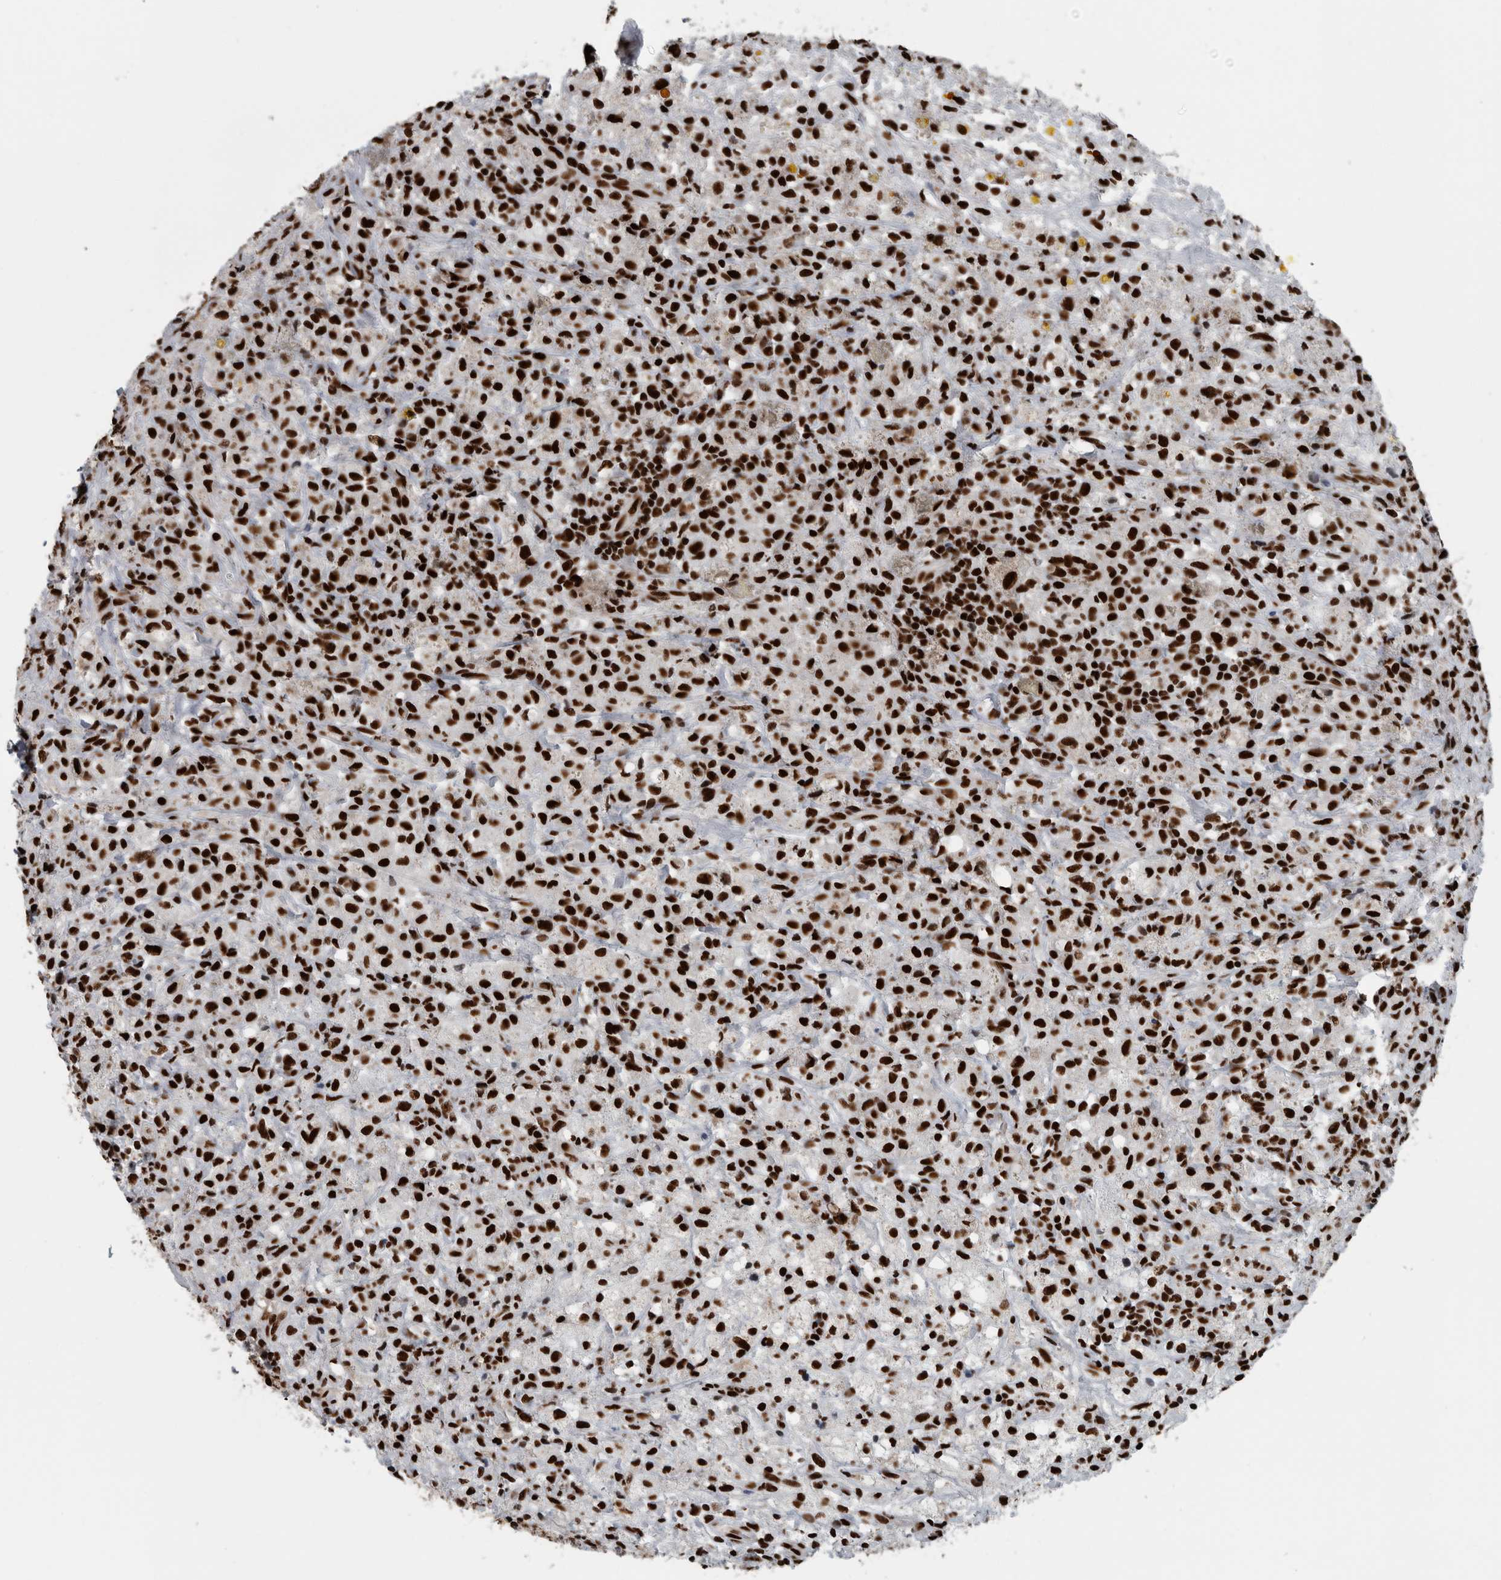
{"staining": {"intensity": "strong", "quantity": ">75%", "location": "nuclear"}, "tissue": "testis cancer", "cell_type": "Tumor cells", "image_type": "cancer", "snomed": [{"axis": "morphology", "description": "Carcinoma, Embryonal, NOS"}, {"axis": "topography", "description": "Testis"}], "caption": "This histopathology image exhibits embryonal carcinoma (testis) stained with immunohistochemistry to label a protein in brown. The nuclear of tumor cells show strong positivity for the protein. Nuclei are counter-stained blue.", "gene": "DNMT3A", "patient": {"sex": "male", "age": 2}}